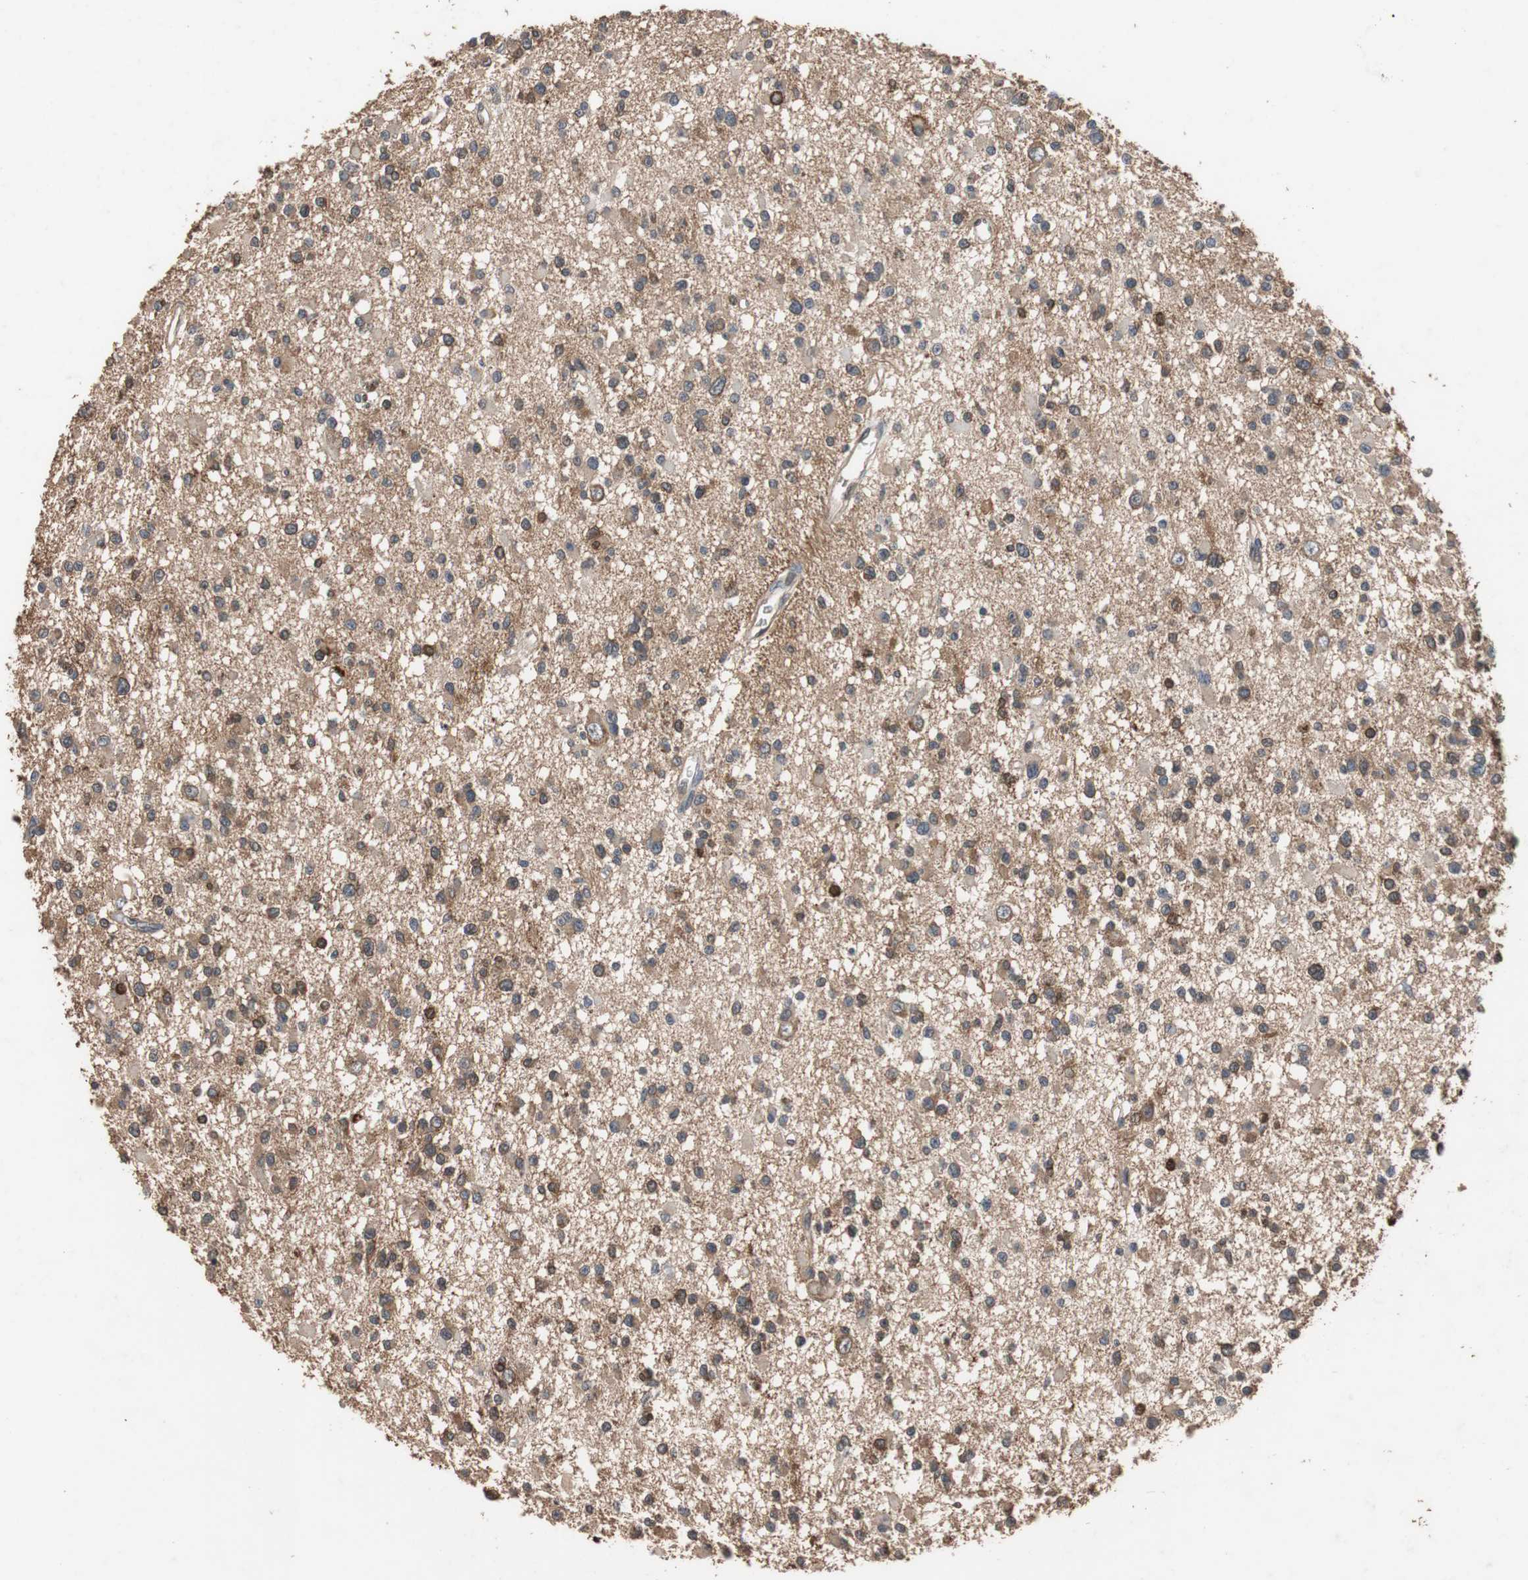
{"staining": {"intensity": "moderate", "quantity": "25%-75%", "location": "cytoplasmic/membranous"}, "tissue": "glioma", "cell_type": "Tumor cells", "image_type": "cancer", "snomed": [{"axis": "morphology", "description": "Glioma, malignant, Low grade"}, {"axis": "topography", "description": "Brain"}], "caption": "Tumor cells reveal moderate cytoplasmic/membranous positivity in approximately 25%-75% of cells in glioma.", "gene": "NDRG1", "patient": {"sex": "female", "age": 22}}